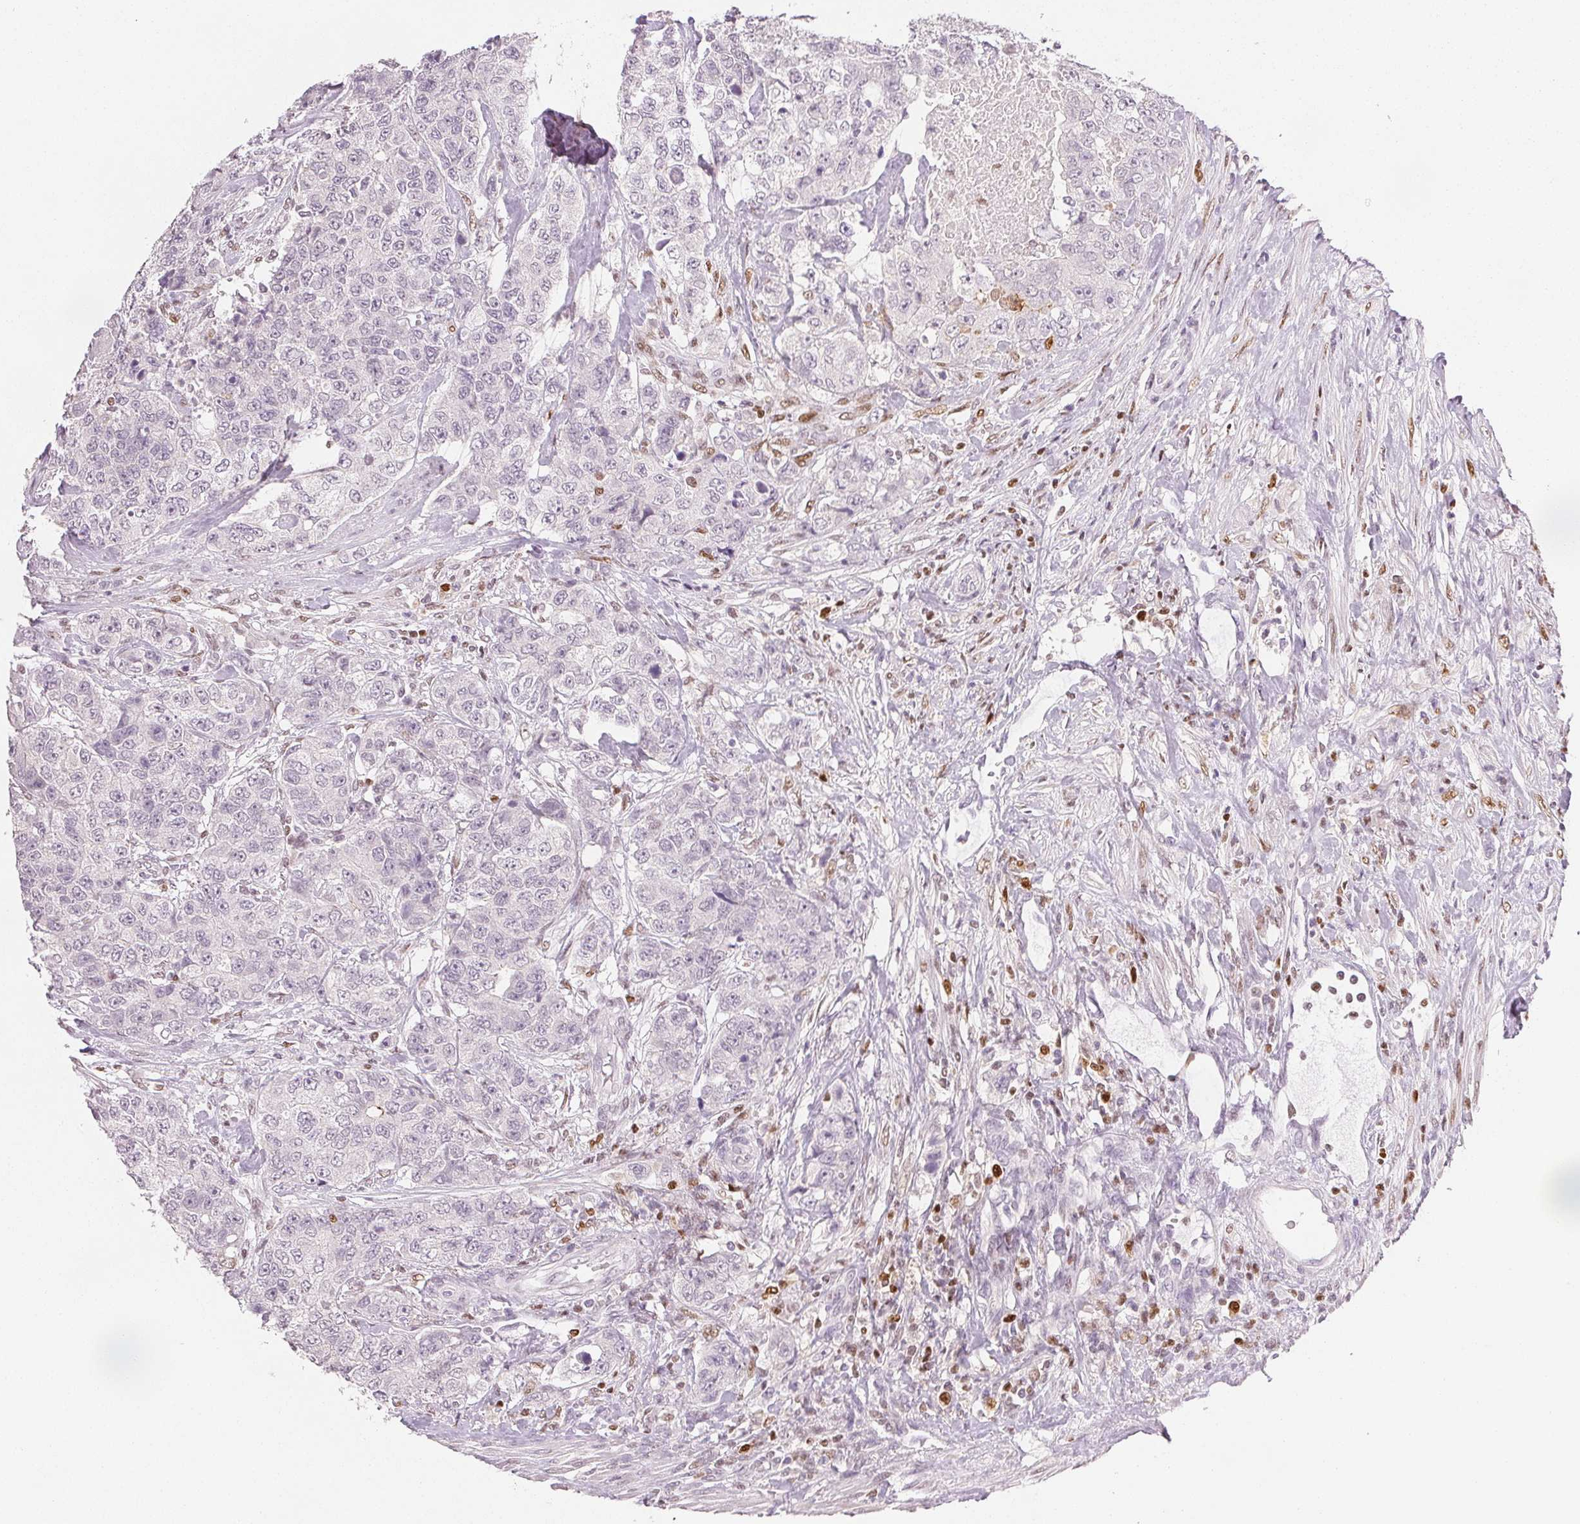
{"staining": {"intensity": "negative", "quantity": "none", "location": "none"}, "tissue": "urothelial cancer", "cell_type": "Tumor cells", "image_type": "cancer", "snomed": [{"axis": "morphology", "description": "Urothelial carcinoma, High grade"}, {"axis": "topography", "description": "Urinary bladder"}], "caption": "Human urothelial carcinoma (high-grade) stained for a protein using immunohistochemistry demonstrates no expression in tumor cells.", "gene": "RUNX2", "patient": {"sex": "female", "age": 78}}